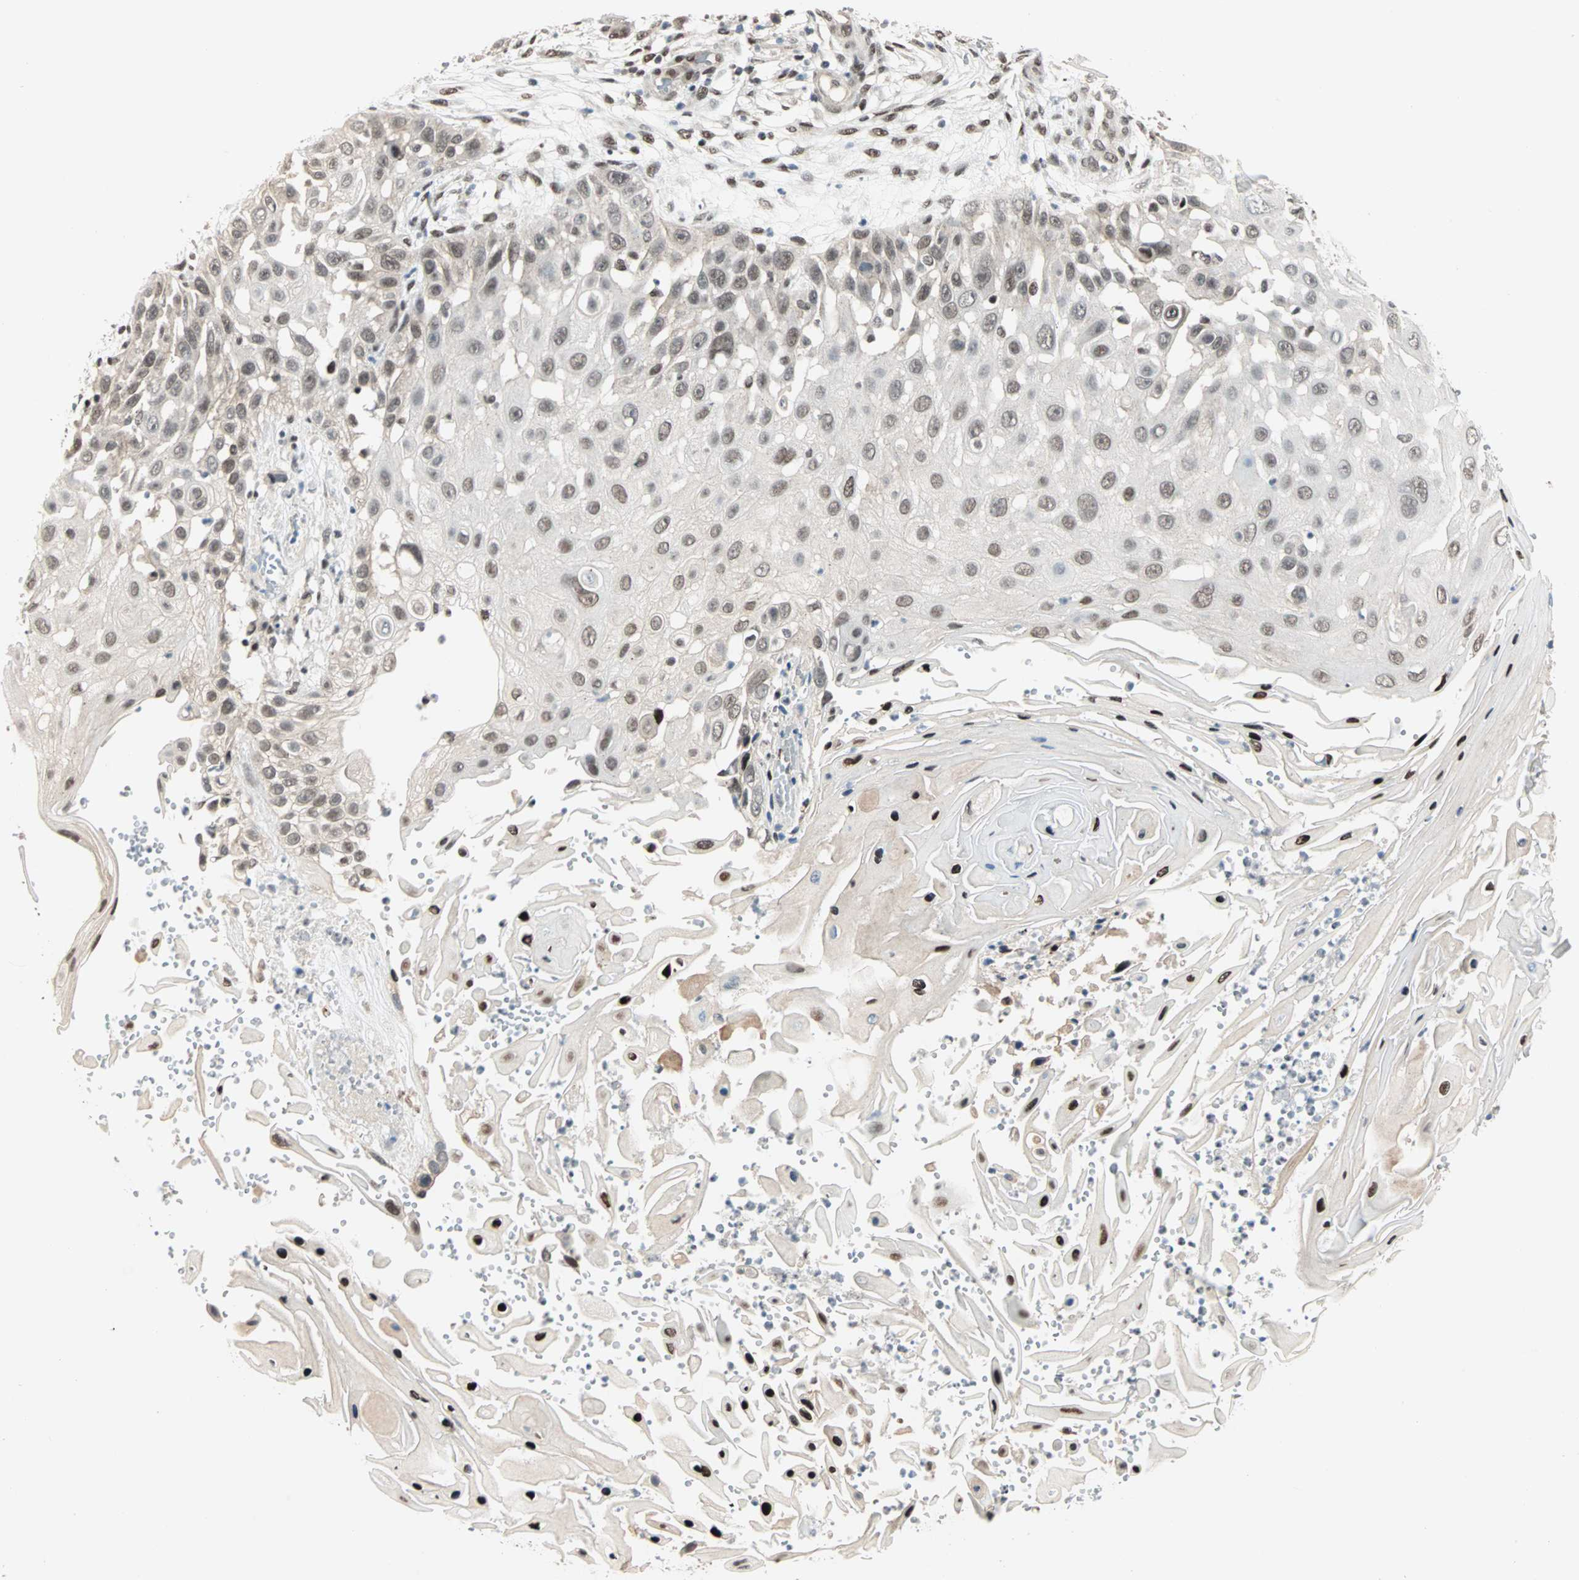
{"staining": {"intensity": "moderate", "quantity": ">75%", "location": "nuclear"}, "tissue": "skin cancer", "cell_type": "Tumor cells", "image_type": "cancer", "snomed": [{"axis": "morphology", "description": "Squamous cell carcinoma, NOS"}, {"axis": "topography", "description": "Skin"}], "caption": "Protein expression analysis of skin squamous cell carcinoma shows moderate nuclear positivity in about >75% of tumor cells.", "gene": "BLM", "patient": {"sex": "female", "age": 44}}